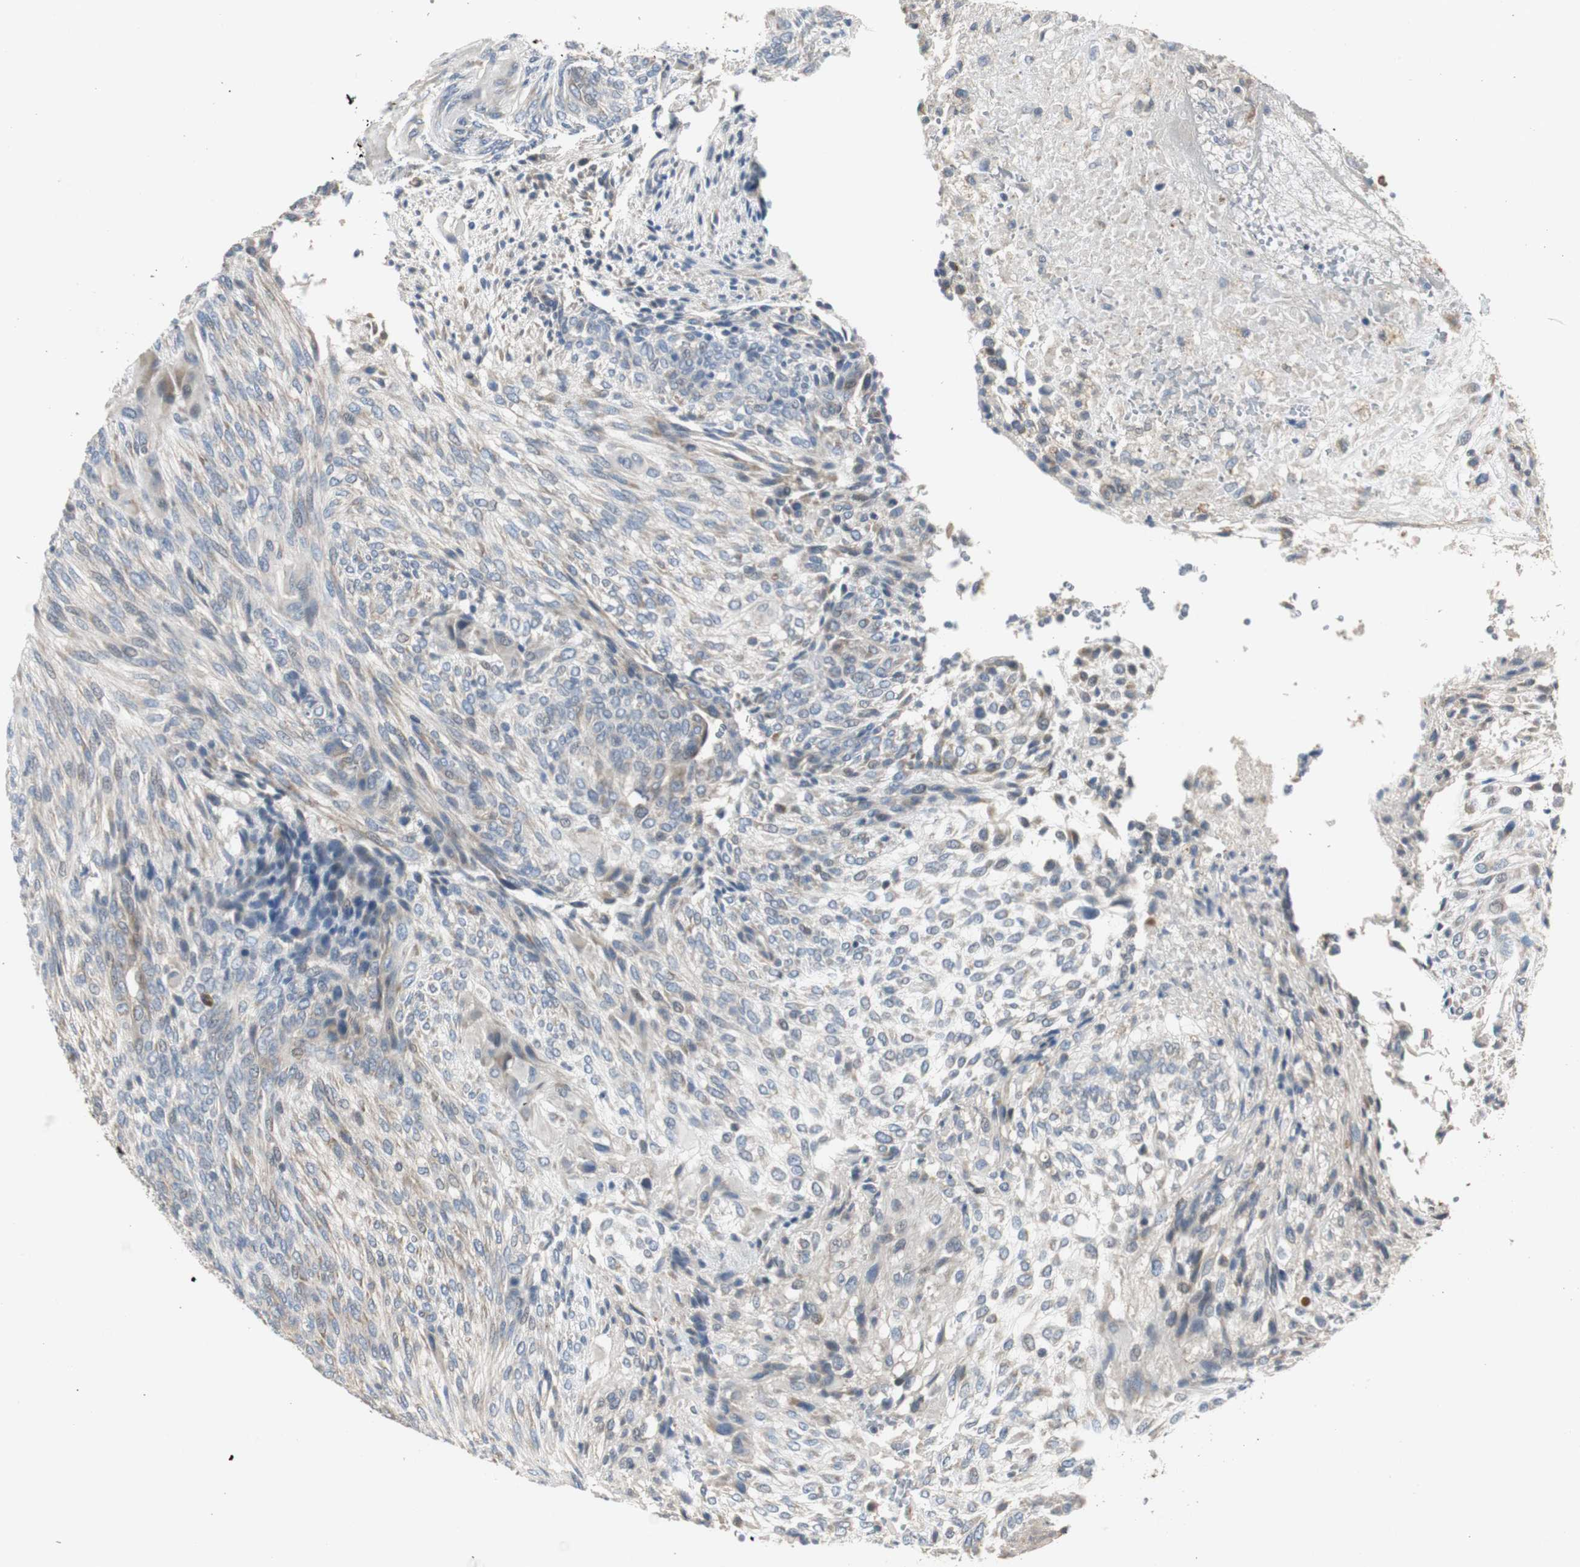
{"staining": {"intensity": "weak", "quantity": "25%-75%", "location": "cytoplasmic/membranous"}, "tissue": "glioma", "cell_type": "Tumor cells", "image_type": "cancer", "snomed": [{"axis": "morphology", "description": "Glioma, malignant, High grade"}, {"axis": "topography", "description": "Cerebral cortex"}], "caption": "This is a histology image of IHC staining of glioma, which shows weak expression in the cytoplasmic/membranous of tumor cells.", "gene": "MYT1", "patient": {"sex": "female", "age": 55}}